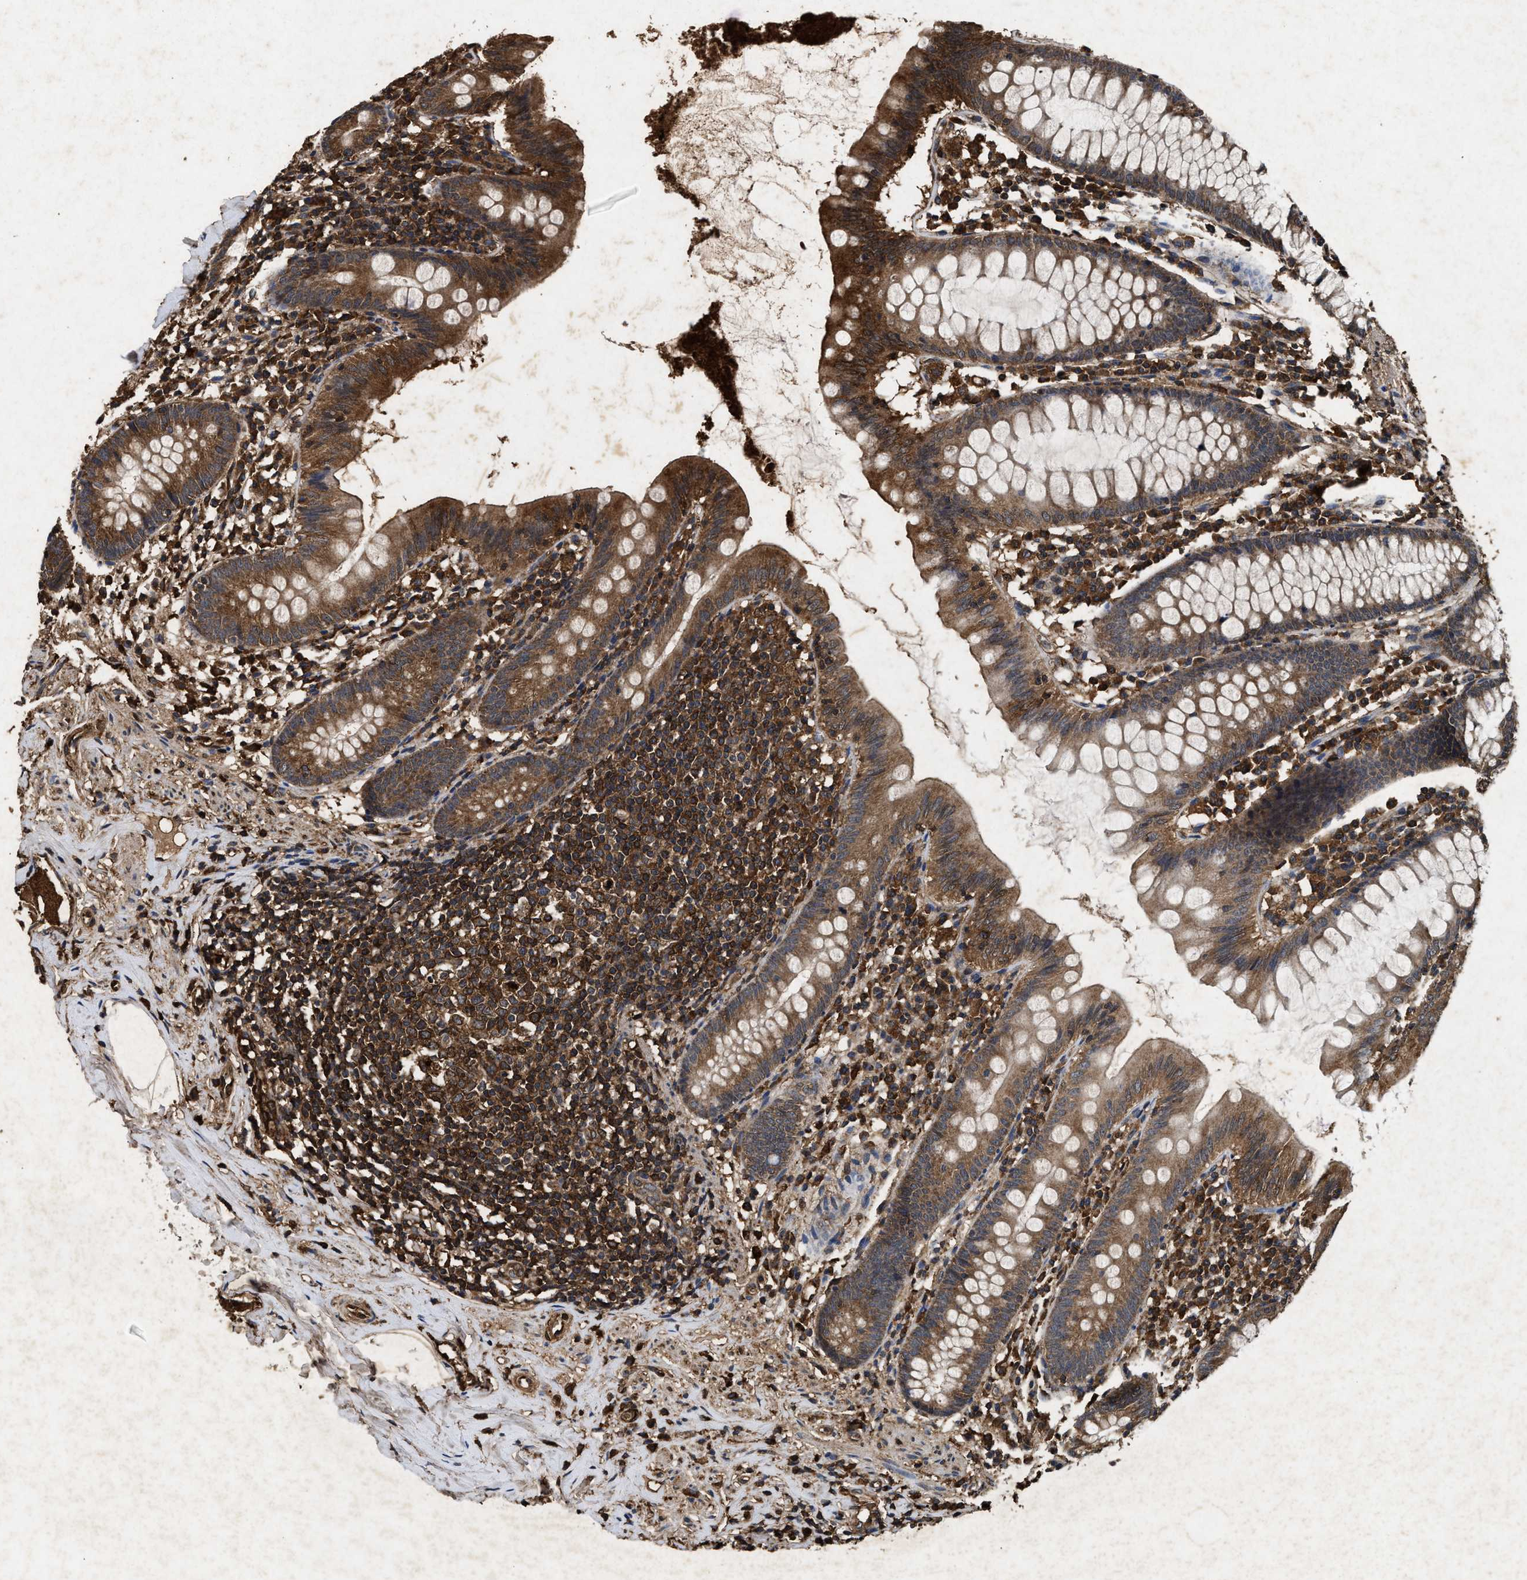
{"staining": {"intensity": "moderate", "quantity": ">75%", "location": "cytoplasmic/membranous"}, "tissue": "appendix", "cell_type": "Glandular cells", "image_type": "normal", "snomed": [{"axis": "morphology", "description": "Normal tissue, NOS"}, {"axis": "topography", "description": "Appendix"}], "caption": "Immunohistochemistry (IHC) histopathology image of normal appendix stained for a protein (brown), which demonstrates medium levels of moderate cytoplasmic/membranous positivity in about >75% of glandular cells.", "gene": "PDAP1", "patient": {"sex": "male", "age": 52}}